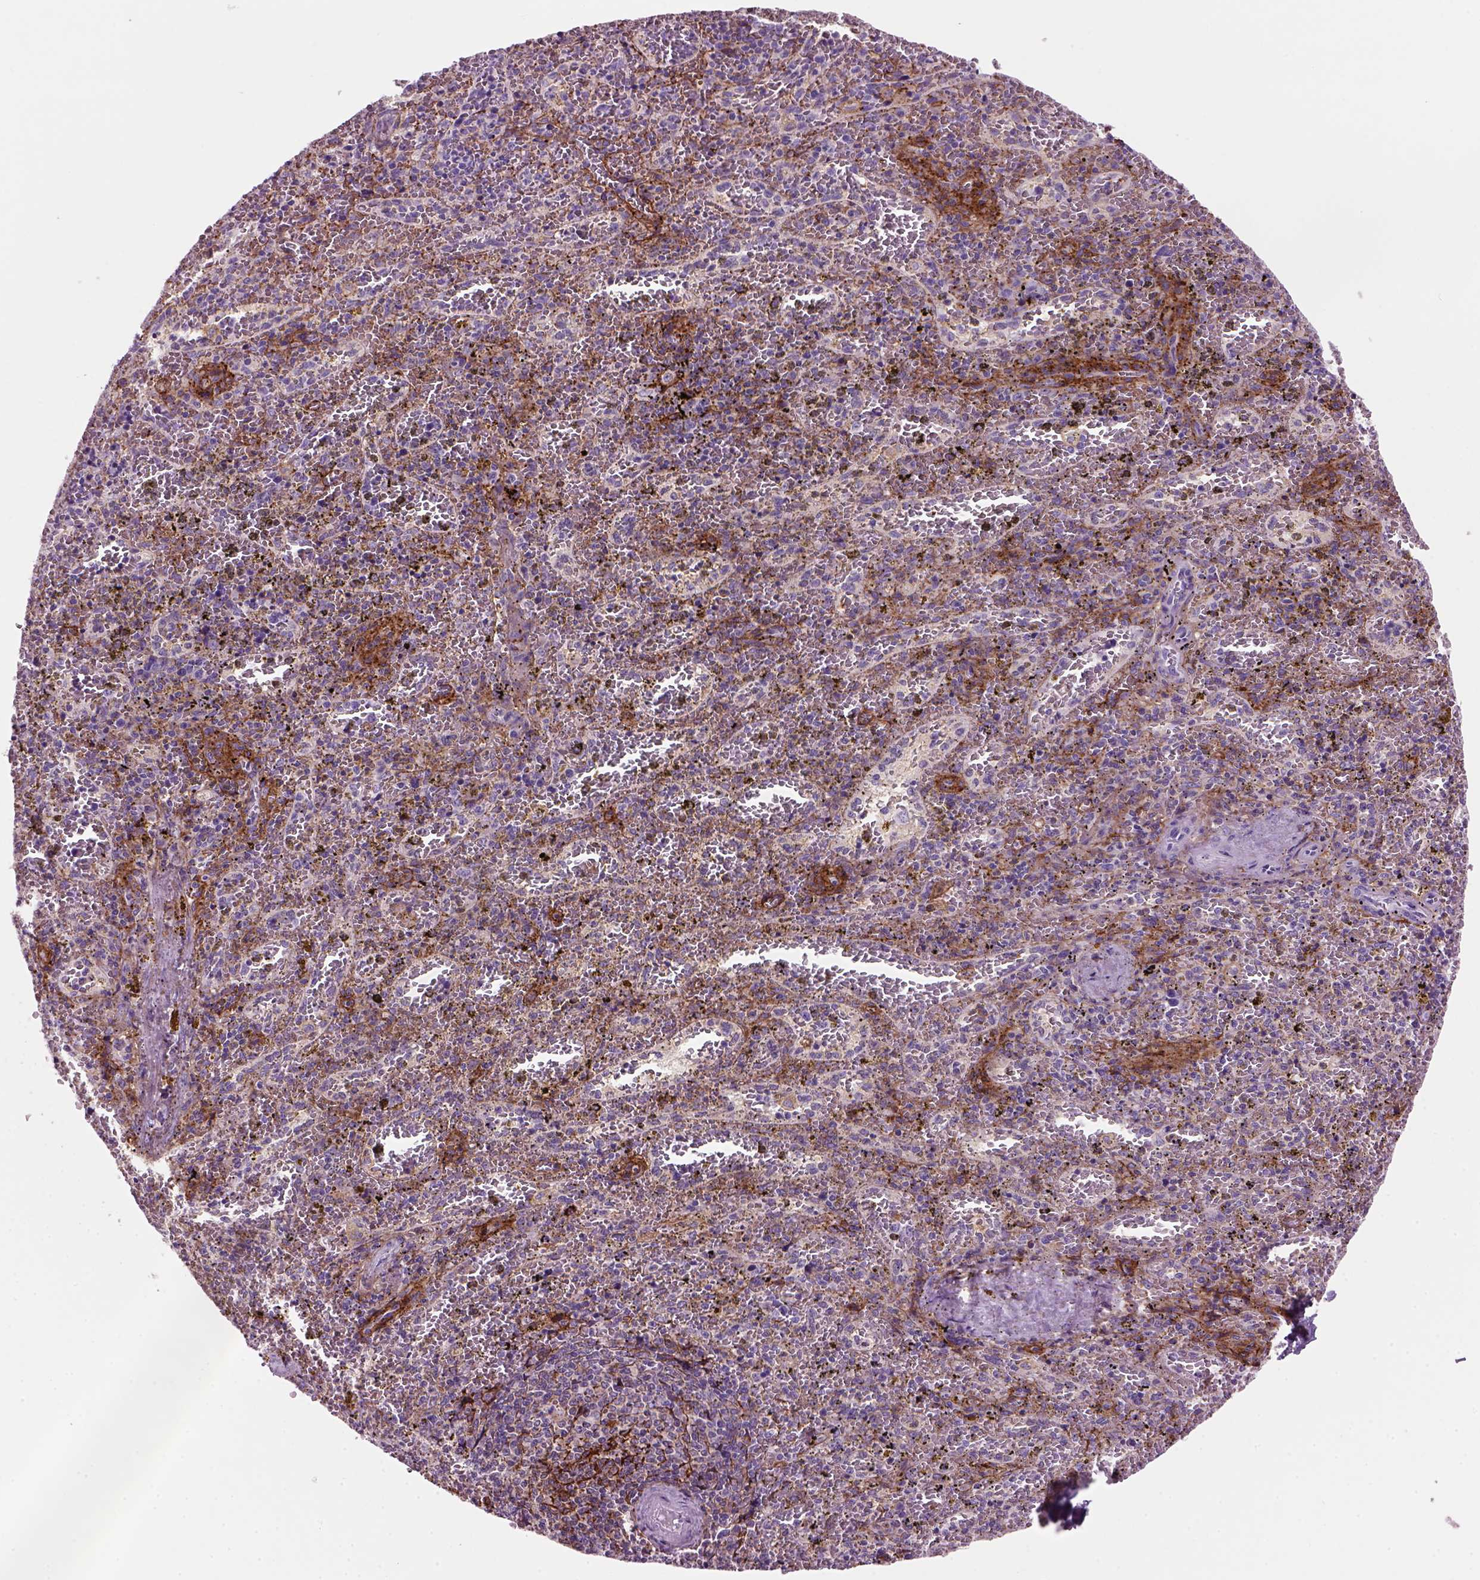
{"staining": {"intensity": "negative", "quantity": "none", "location": "none"}, "tissue": "spleen", "cell_type": "Cells in red pulp", "image_type": "normal", "snomed": [{"axis": "morphology", "description": "Normal tissue, NOS"}, {"axis": "topography", "description": "Spleen"}], "caption": "Micrograph shows no protein expression in cells in red pulp of normal spleen.", "gene": "MARCKS", "patient": {"sex": "female", "age": 50}}